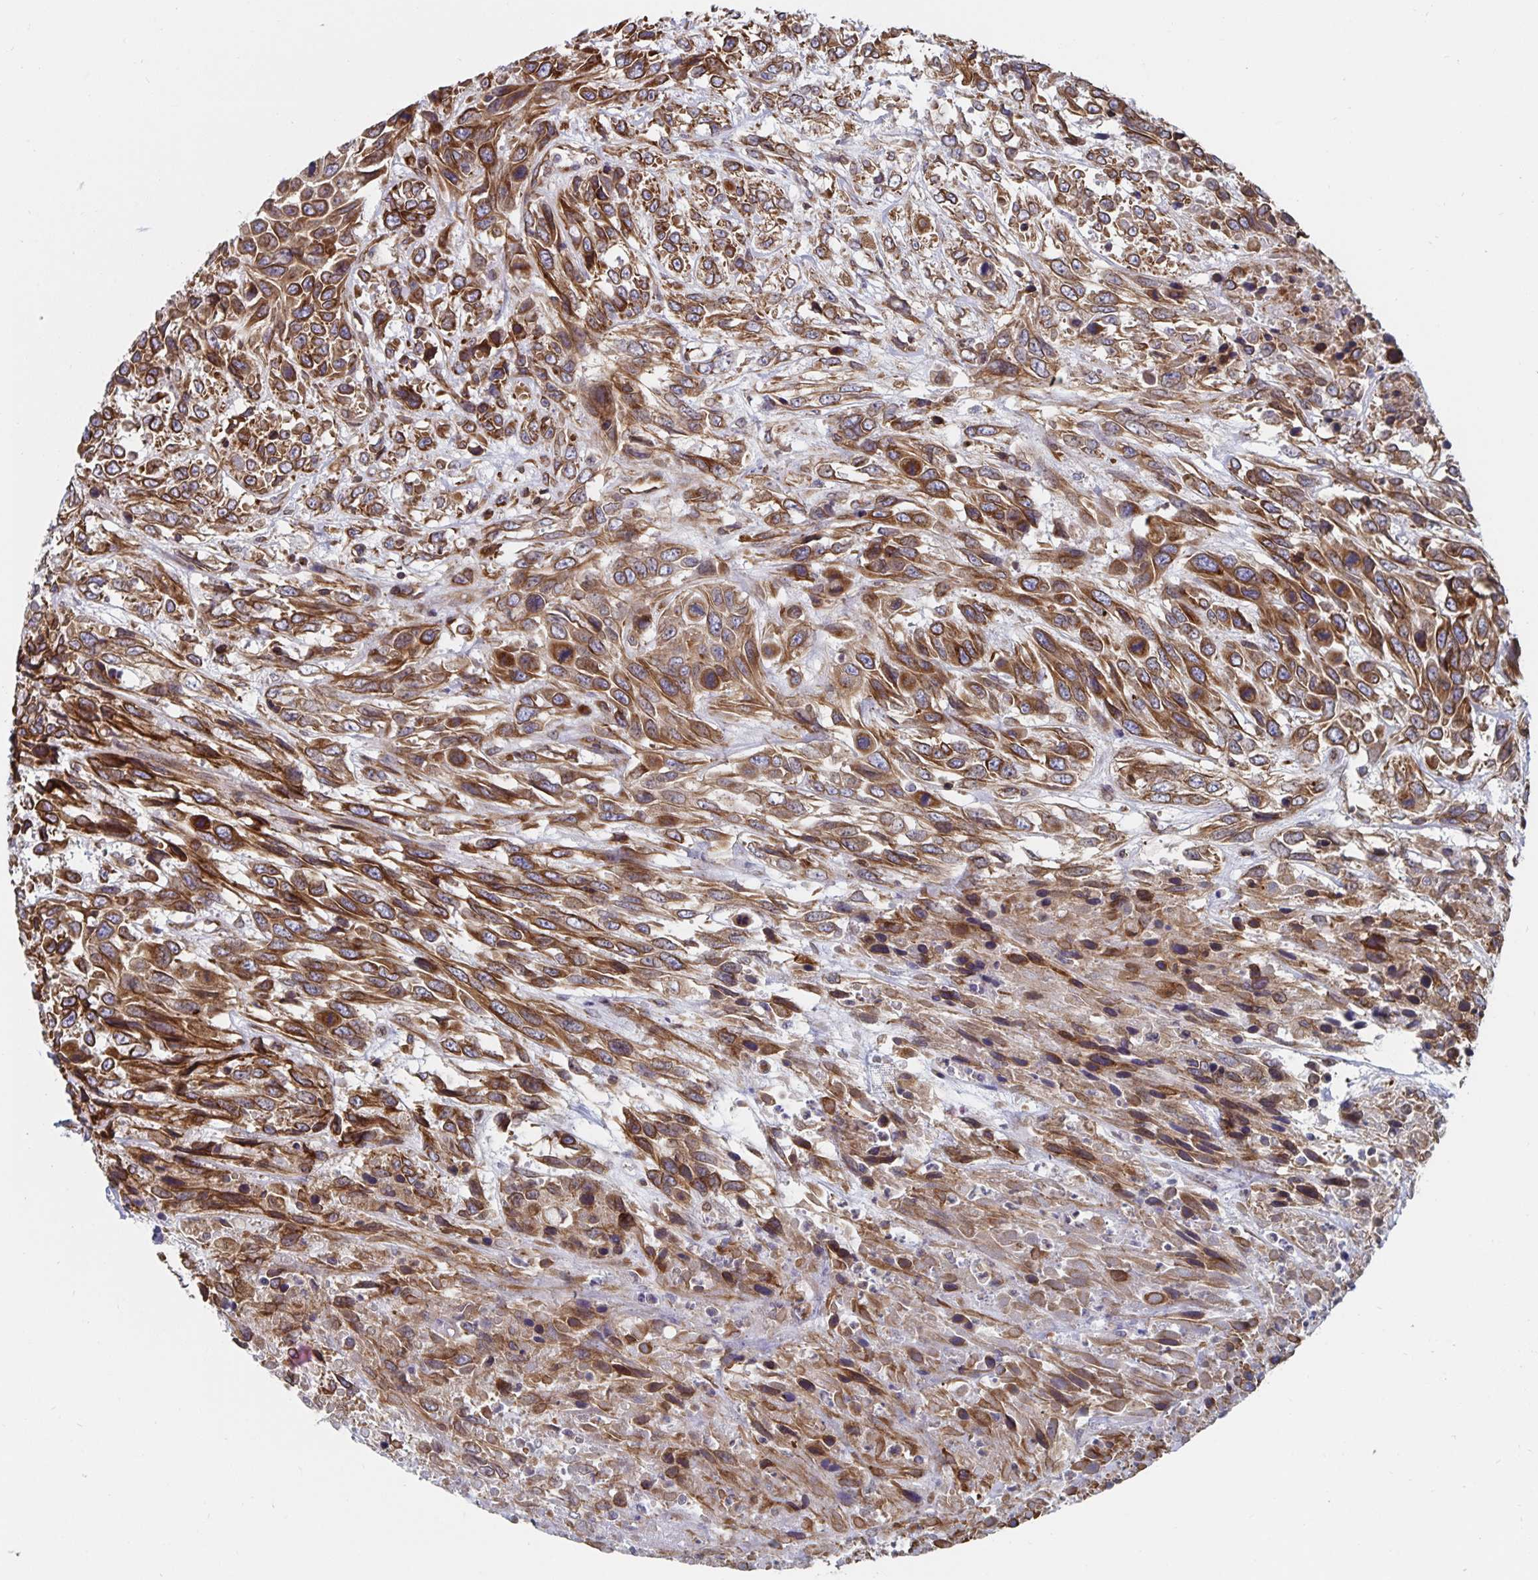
{"staining": {"intensity": "strong", "quantity": ">75%", "location": "cytoplasmic/membranous"}, "tissue": "urothelial cancer", "cell_type": "Tumor cells", "image_type": "cancer", "snomed": [{"axis": "morphology", "description": "Urothelial carcinoma, High grade"}, {"axis": "topography", "description": "Urinary bladder"}], "caption": "Tumor cells reveal high levels of strong cytoplasmic/membranous expression in about >75% of cells in urothelial cancer. The protein is shown in brown color, while the nuclei are stained blue.", "gene": "BCAP29", "patient": {"sex": "female", "age": 70}}